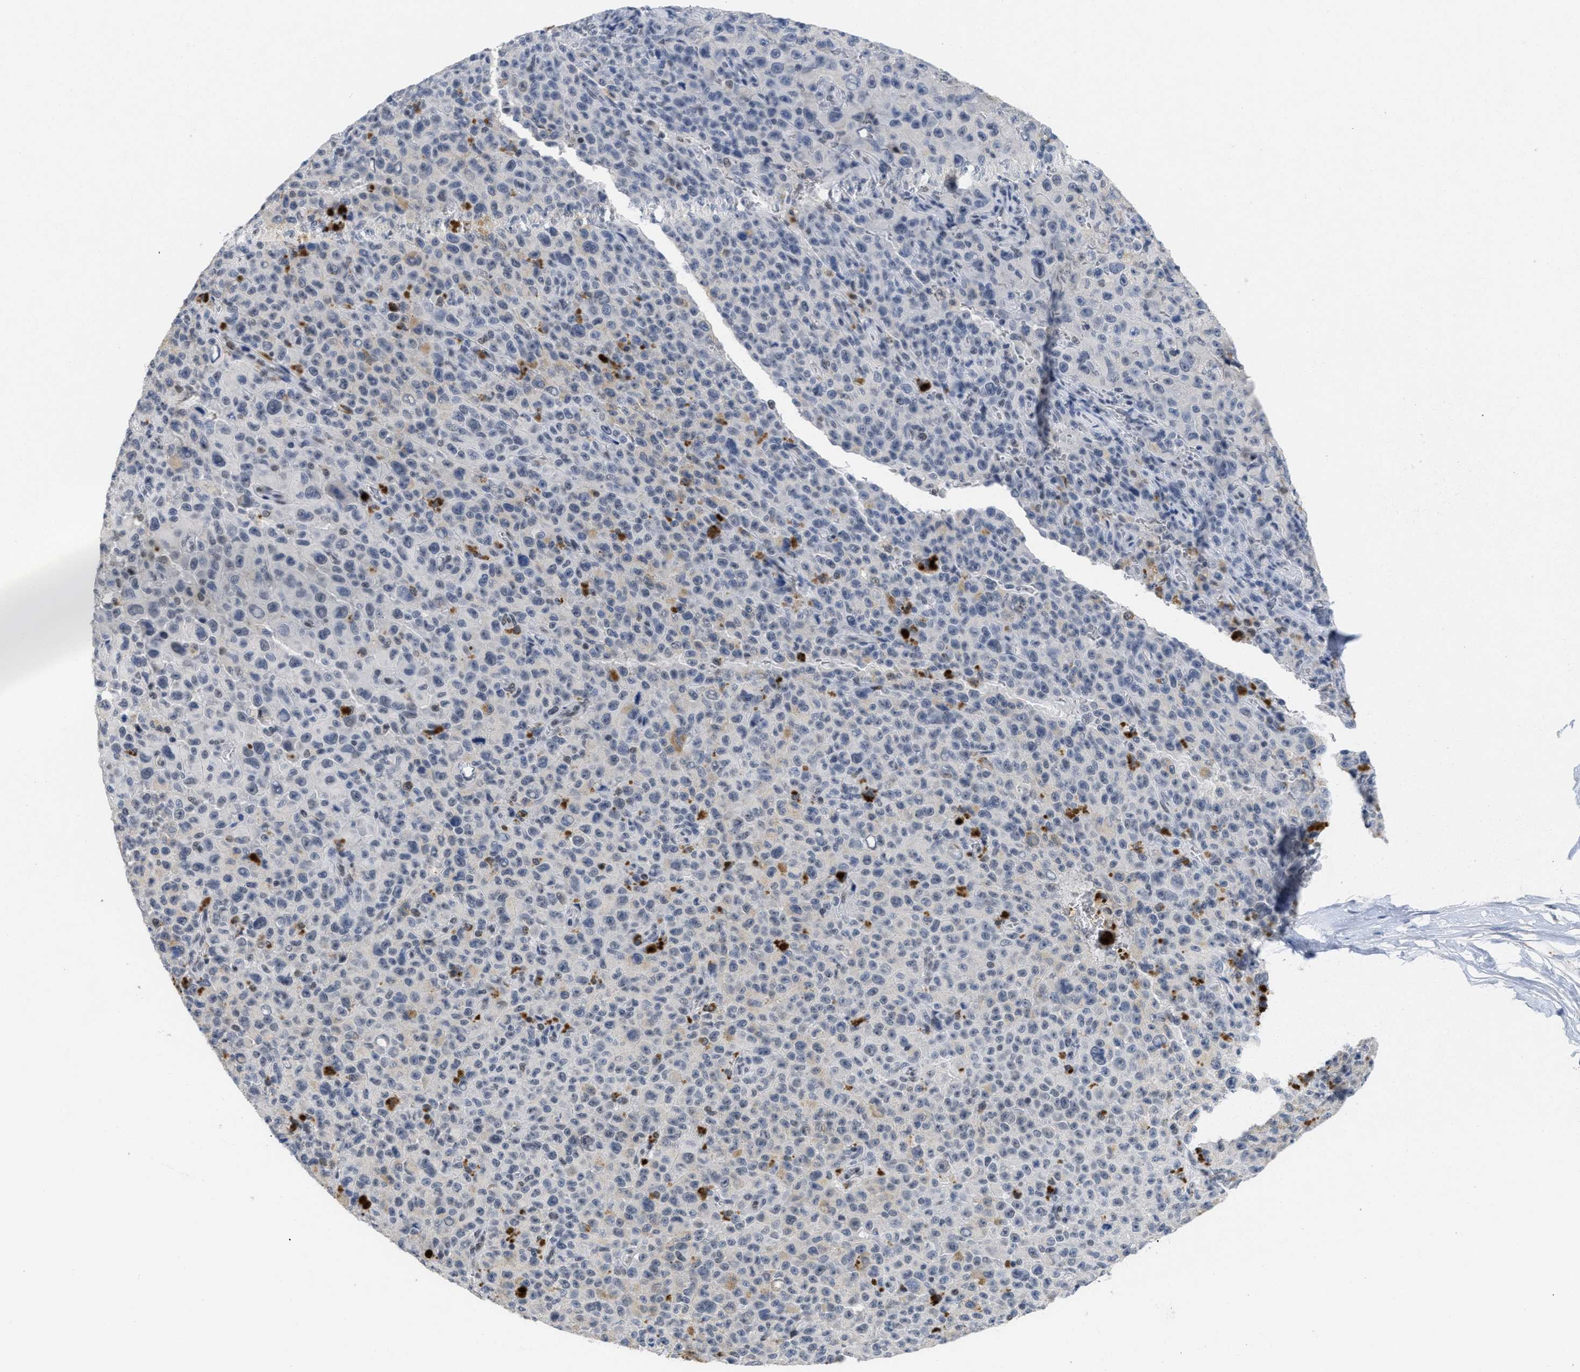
{"staining": {"intensity": "negative", "quantity": "none", "location": "none"}, "tissue": "melanoma", "cell_type": "Tumor cells", "image_type": "cancer", "snomed": [{"axis": "morphology", "description": "Malignant melanoma, NOS"}, {"axis": "topography", "description": "Skin"}], "caption": "Melanoma was stained to show a protein in brown. There is no significant expression in tumor cells. The staining was performed using DAB (3,3'-diaminobenzidine) to visualize the protein expression in brown, while the nuclei were stained in blue with hematoxylin (Magnification: 20x).", "gene": "GGNBP2", "patient": {"sex": "female", "age": 82}}